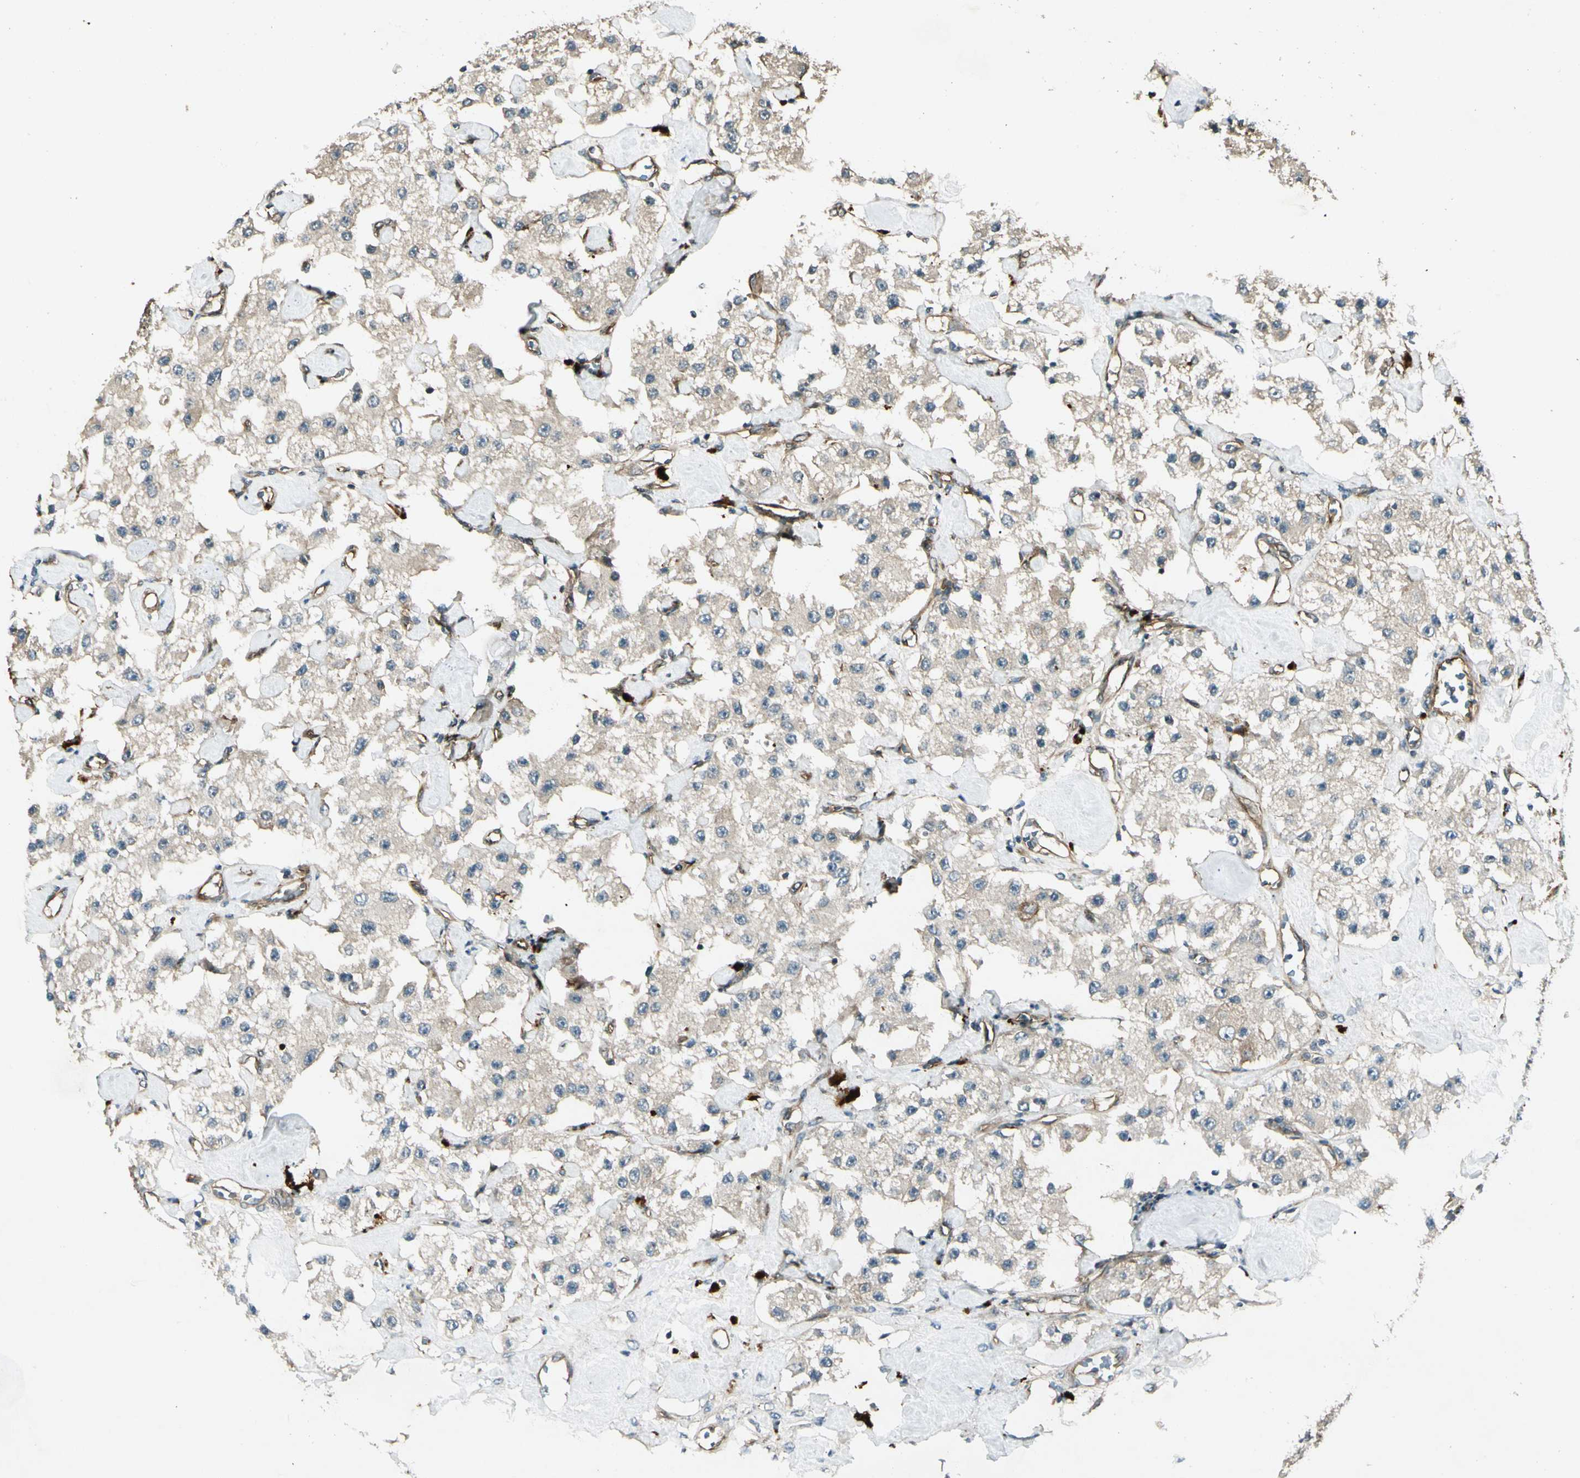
{"staining": {"intensity": "negative", "quantity": "none", "location": "none"}, "tissue": "carcinoid", "cell_type": "Tumor cells", "image_type": "cancer", "snomed": [{"axis": "morphology", "description": "Carcinoid, malignant, NOS"}, {"axis": "topography", "description": "Pancreas"}], "caption": "Protein analysis of carcinoid displays no significant staining in tumor cells.", "gene": "ROCK2", "patient": {"sex": "male", "age": 41}}